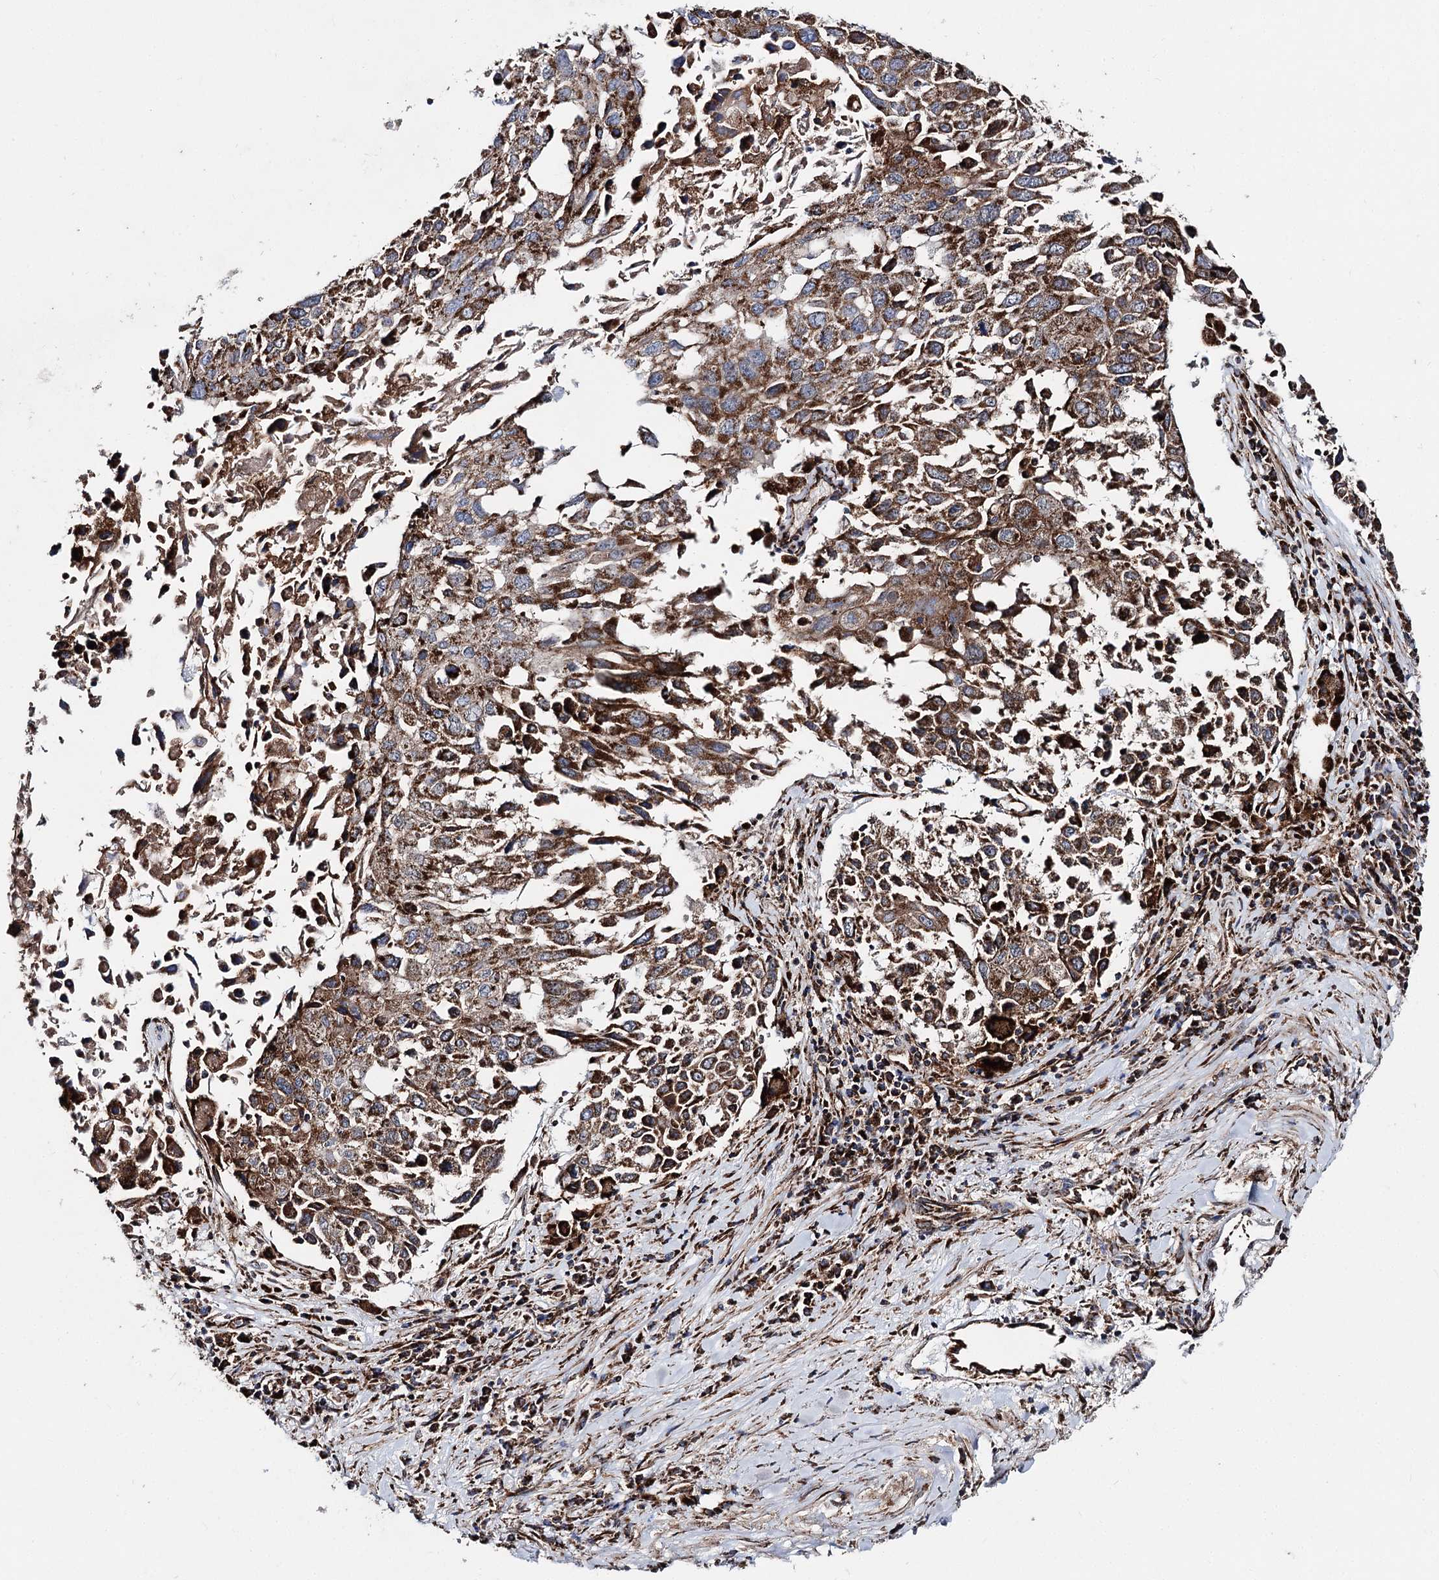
{"staining": {"intensity": "strong", "quantity": ">75%", "location": "cytoplasmic/membranous"}, "tissue": "lung cancer", "cell_type": "Tumor cells", "image_type": "cancer", "snomed": [{"axis": "morphology", "description": "Squamous cell carcinoma, NOS"}, {"axis": "topography", "description": "Lung"}], "caption": "DAB immunohistochemical staining of human lung squamous cell carcinoma exhibits strong cytoplasmic/membranous protein staining in approximately >75% of tumor cells.", "gene": "MSANTD2", "patient": {"sex": "male", "age": 65}}